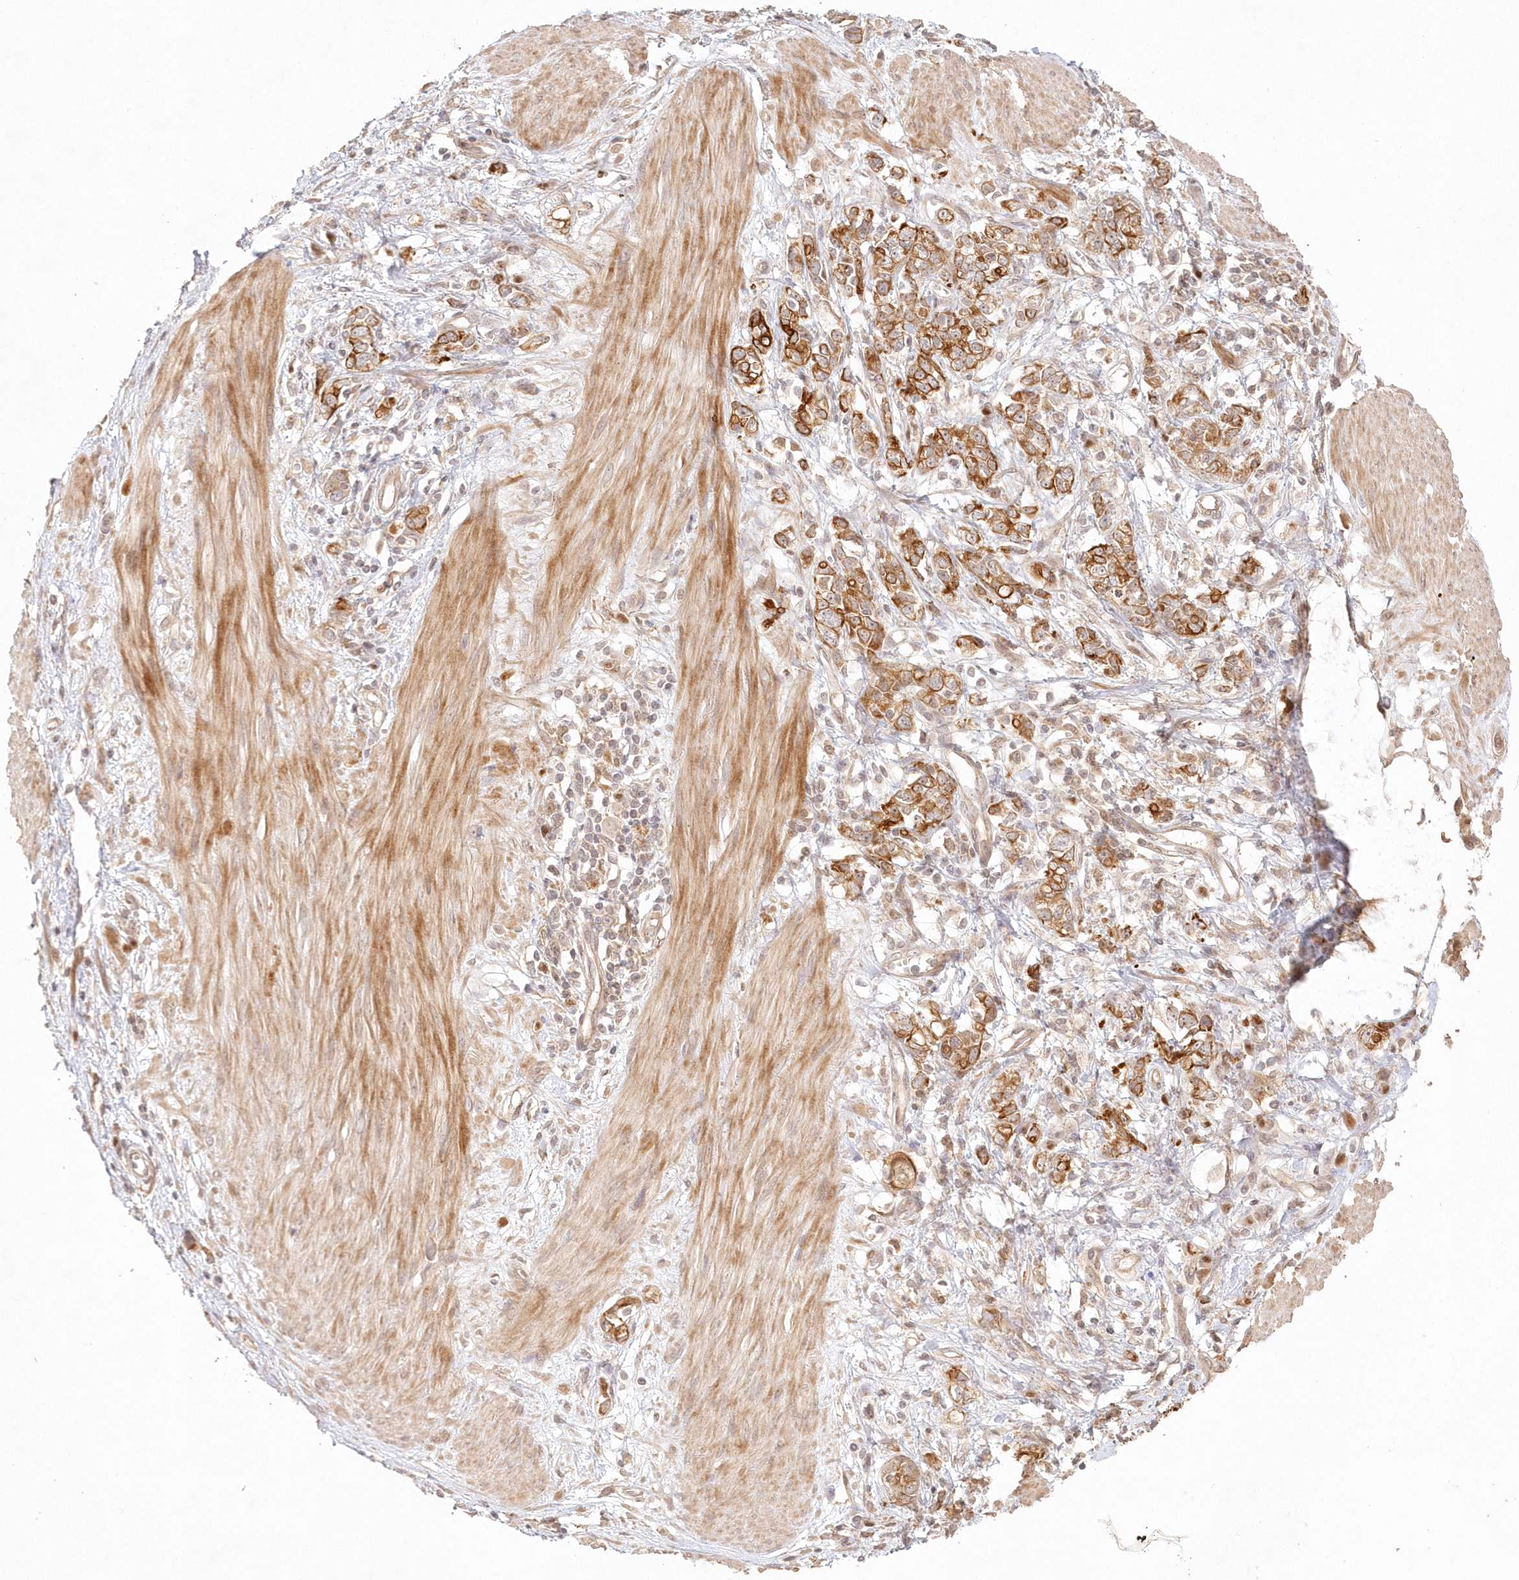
{"staining": {"intensity": "strong", "quantity": ">75%", "location": "cytoplasmic/membranous"}, "tissue": "stomach cancer", "cell_type": "Tumor cells", "image_type": "cancer", "snomed": [{"axis": "morphology", "description": "Adenocarcinoma, NOS"}, {"axis": "topography", "description": "Stomach"}], "caption": "DAB (3,3'-diaminobenzidine) immunohistochemical staining of stomach cancer (adenocarcinoma) shows strong cytoplasmic/membranous protein staining in about >75% of tumor cells. Immunohistochemistry stains the protein in brown and the nuclei are stained blue.", "gene": "KIAA0232", "patient": {"sex": "female", "age": 76}}